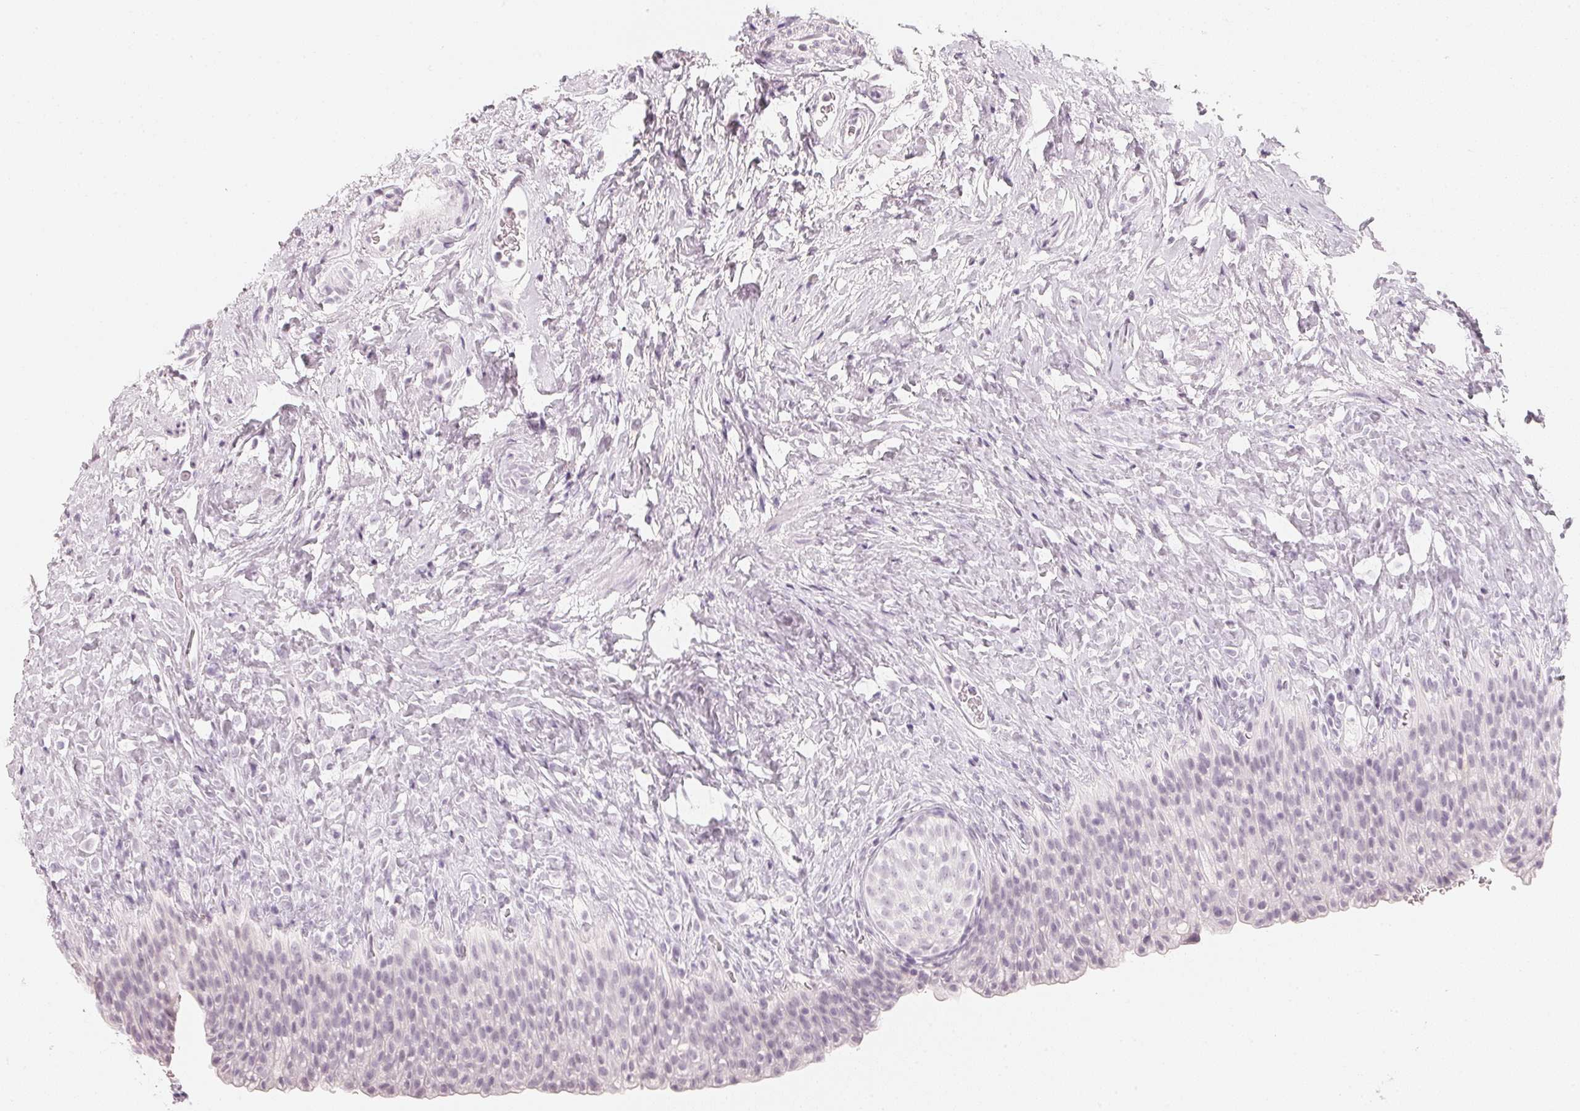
{"staining": {"intensity": "negative", "quantity": "none", "location": "none"}, "tissue": "urinary bladder", "cell_type": "Urothelial cells", "image_type": "normal", "snomed": [{"axis": "morphology", "description": "Normal tissue, NOS"}, {"axis": "topography", "description": "Urinary bladder"}, {"axis": "topography", "description": "Prostate"}], "caption": "Urothelial cells show no significant expression in normal urinary bladder. Brightfield microscopy of immunohistochemistry (IHC) stained with DAB (3,3'-diaminobenzidine) (brown) and hematoxylin (blue), captured at high magnification.", "gene": "SLC22A8", "patient": {"sex": "male", "age": 76}}